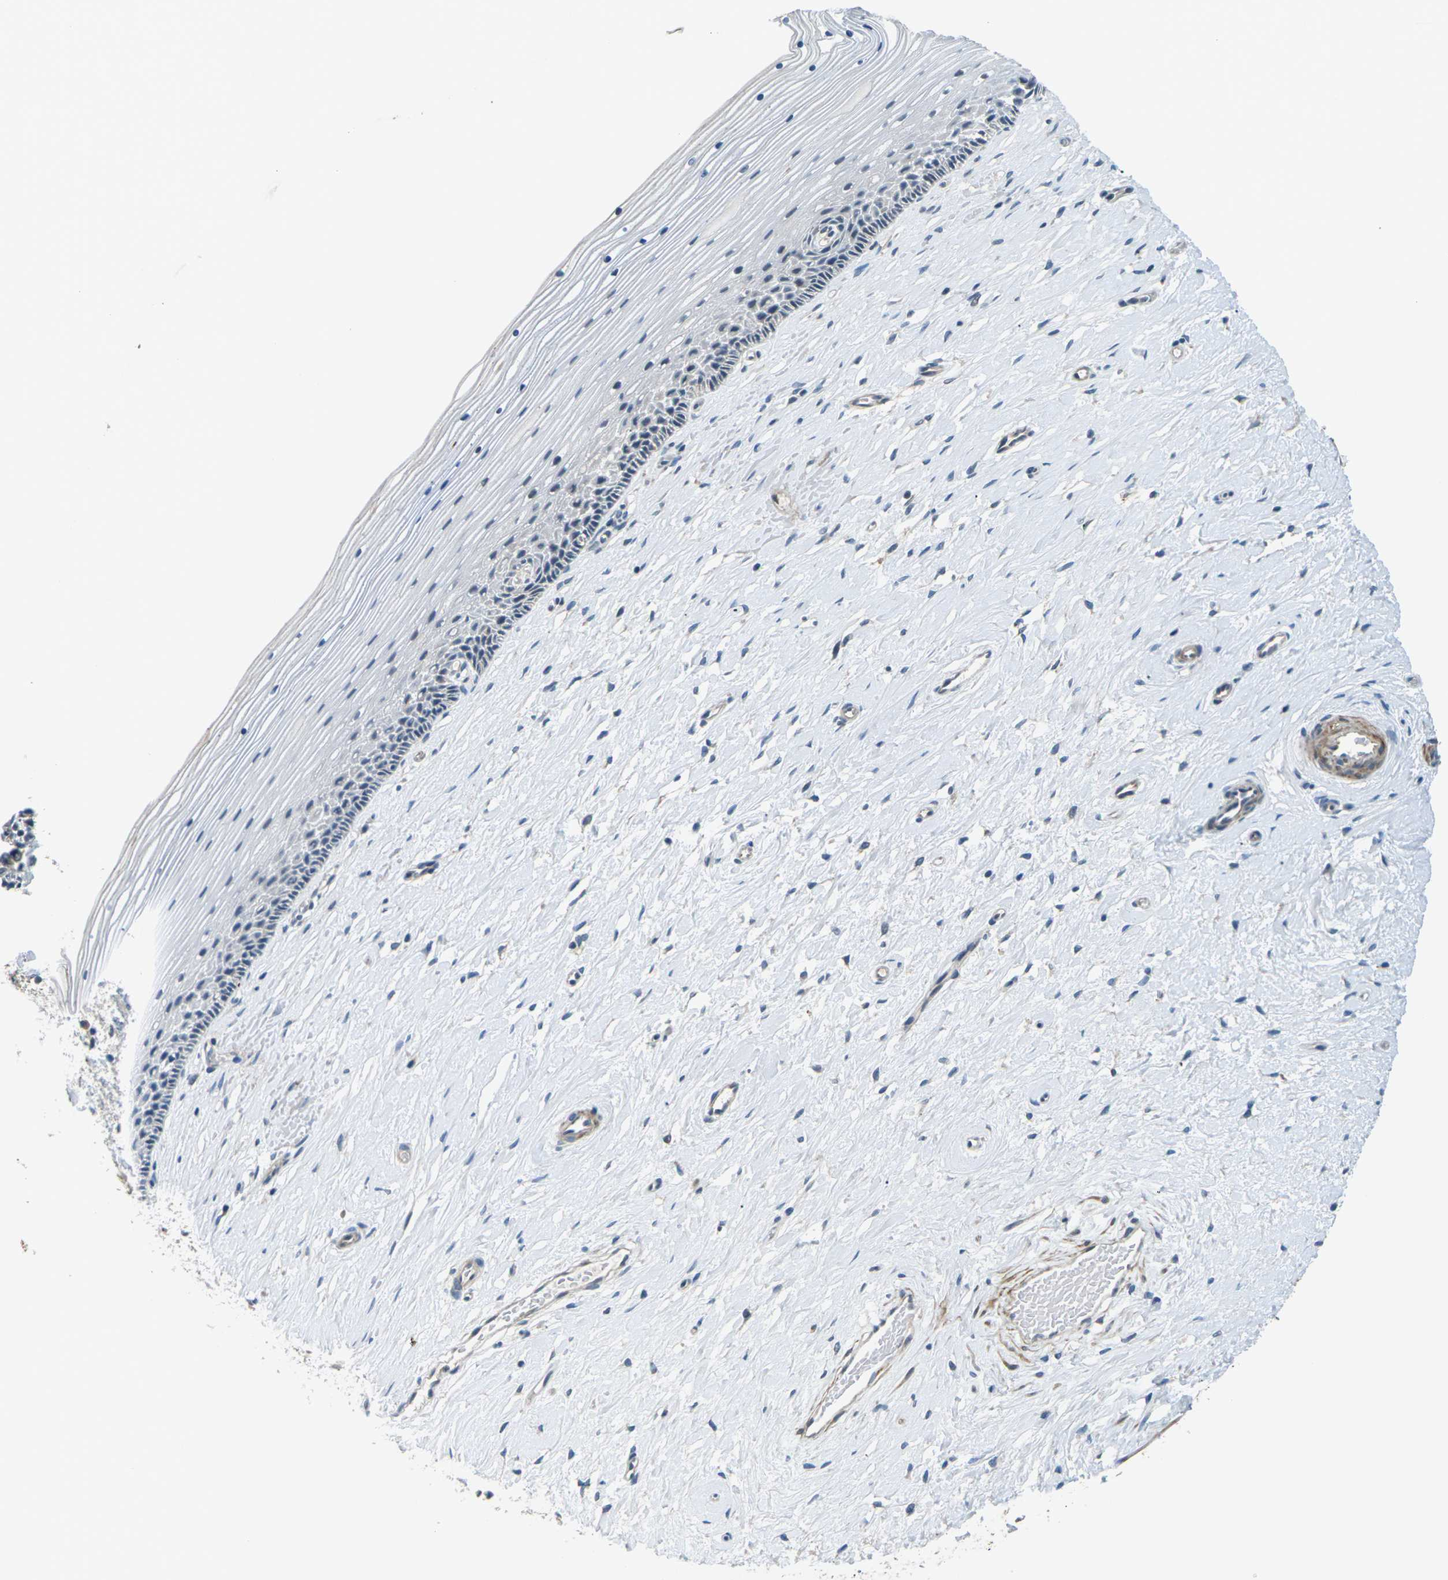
{"staining": {"intensity": "weak", "quantity": "25%-75%", "location": "cytoplasmic/membranous"}, "tissue": "cervix", "cell_type": "Glandular cells", "image_type": "normal", "snomed": [{"axis": "morphology", "description": "Normal tissue, NOS"}, {"axis": "topography", "description": "Cervix"}], "caption": "This is a histology image of immunohistochemistry (IHC) staining of benign cervix, which shows weak expression in the cytoplasmic/membranous of glandular cells.", "gene": "SLC13A3", "patient": {"sex": "female", "age": 39}}